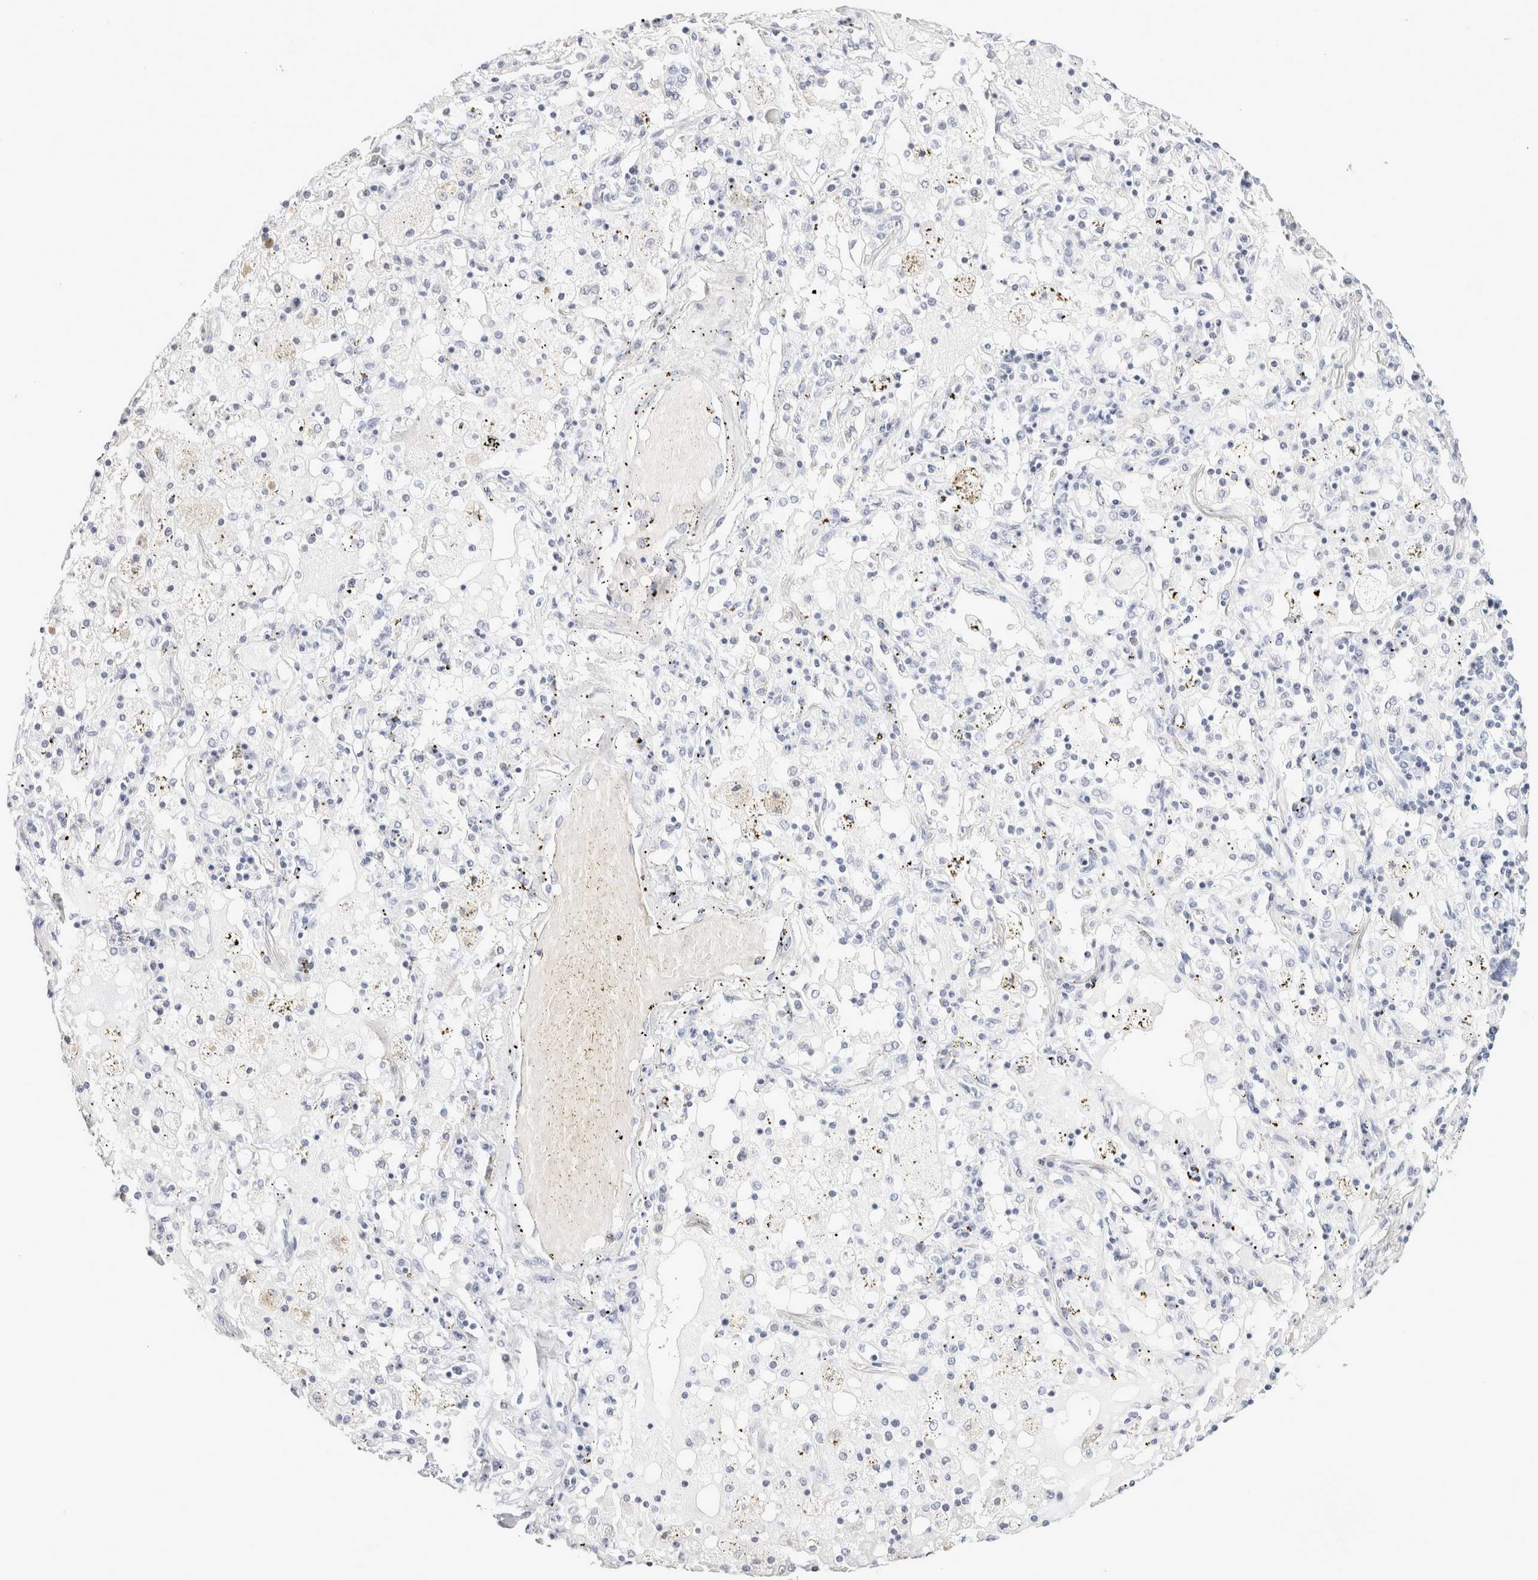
{"staining": {"intensity": "negative", "quantity": "none", "location": "none"}, "tissue": "lung cancer", "cell_type": "Tumor cells", "image_type": "cancer", "snomed": [{"axis": "morphology", "description": "Squamous cell carcinoma, NOS"}, {"axis": "topography", "description": "Lung"}], "caption": "Immunohistochemistry (IHC) of human lung cancer displays no staining in tumor cells. (IHC, brightfield microscopy, high magnification).", "gene": "GARIN1A", "patient": {"sex": "male", "age": 65}}